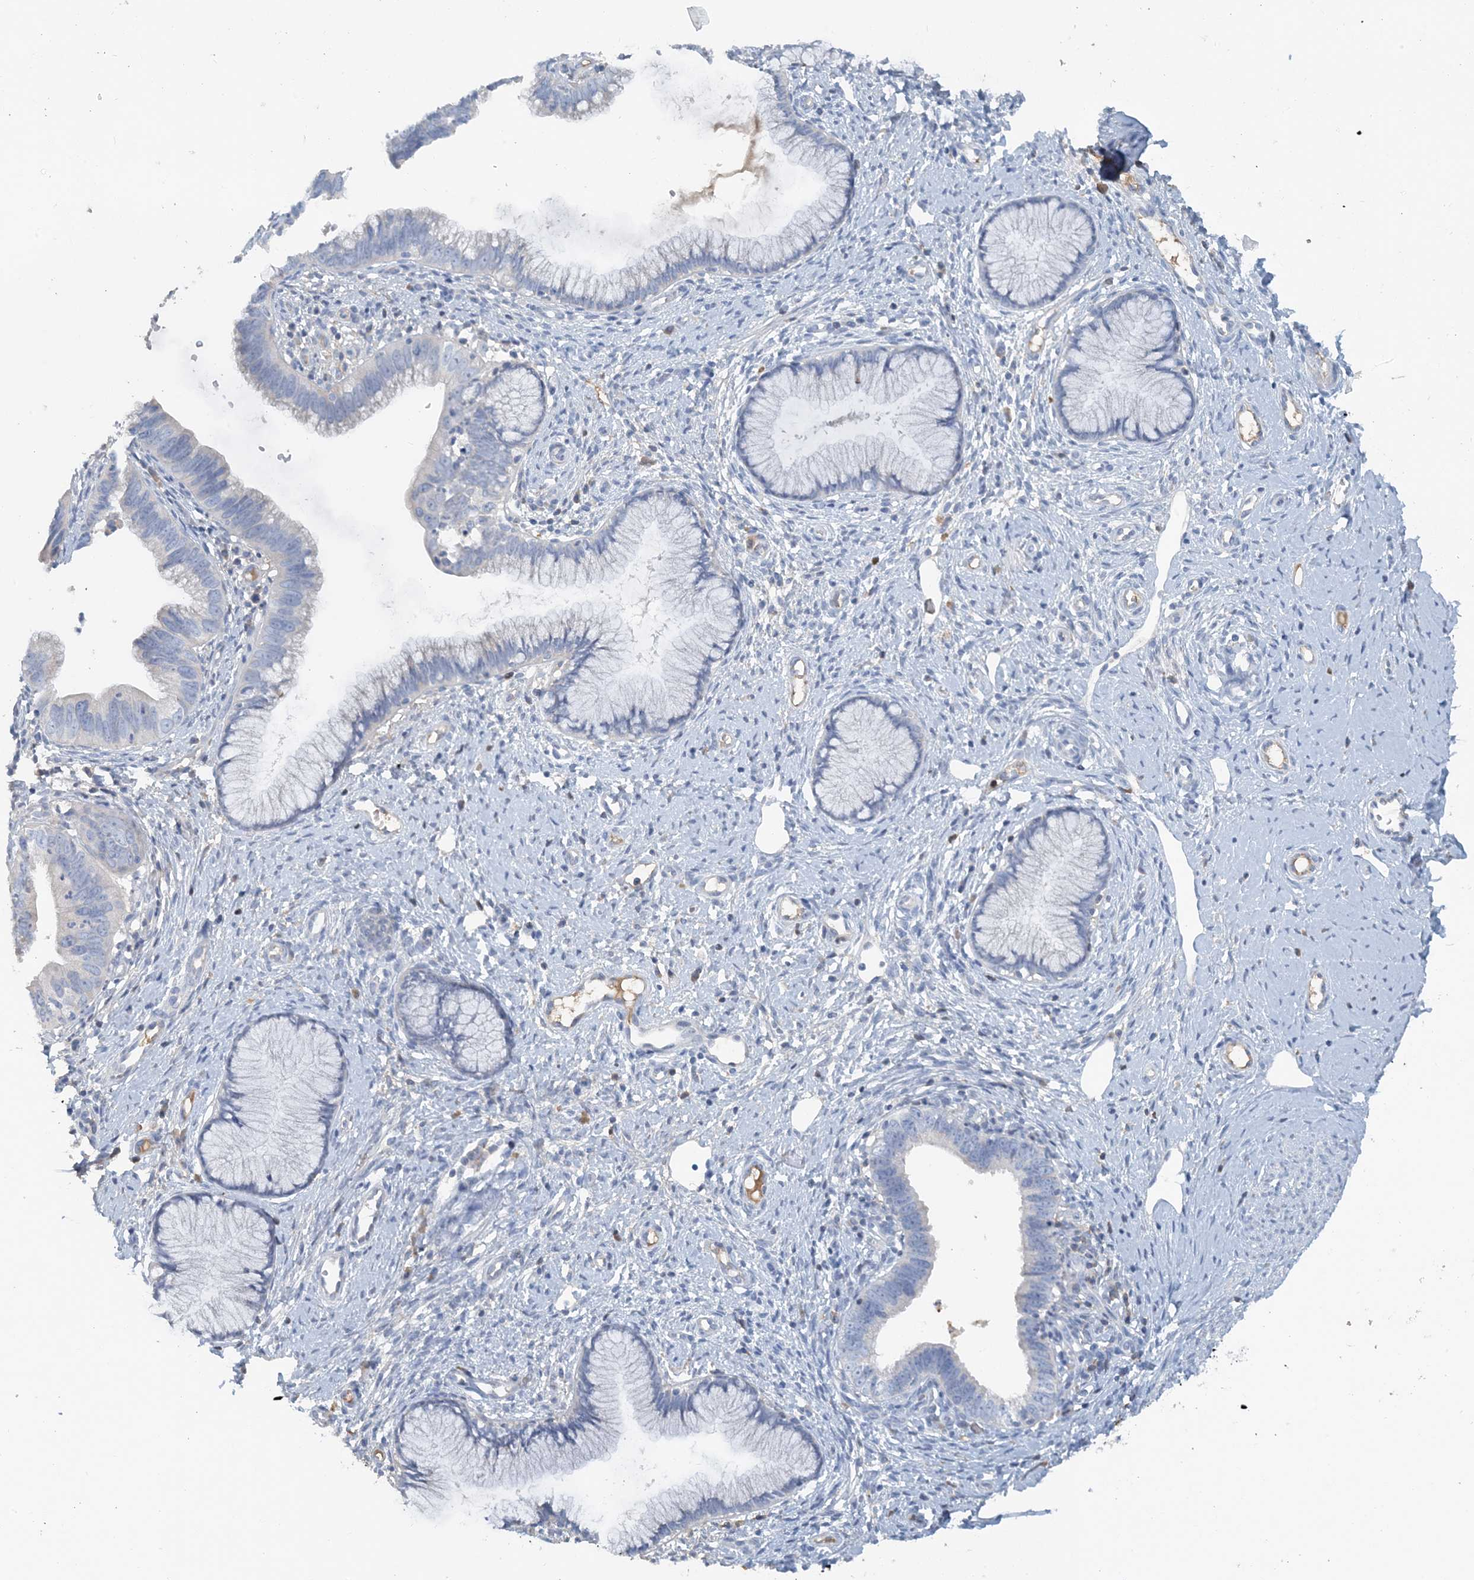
{"staining": {"intensity": "negative", "quantity": "none", "location": "none"}, "tissue": "cervical cancer", "cell_type": "Tumor cells", "image_type": "cancer", "snomed": [{"axis": "morphology", "description": "Adenocarcinoma, NOS"}, {"axis": "topography", "description": "Cervix"}], "caption": "The immunohistochemistry histopathology image has no significant staining in tumor cells of cervical cancer tissue.", "gene": "CTRL", "patient": {"sex": "female", "age": 36}}